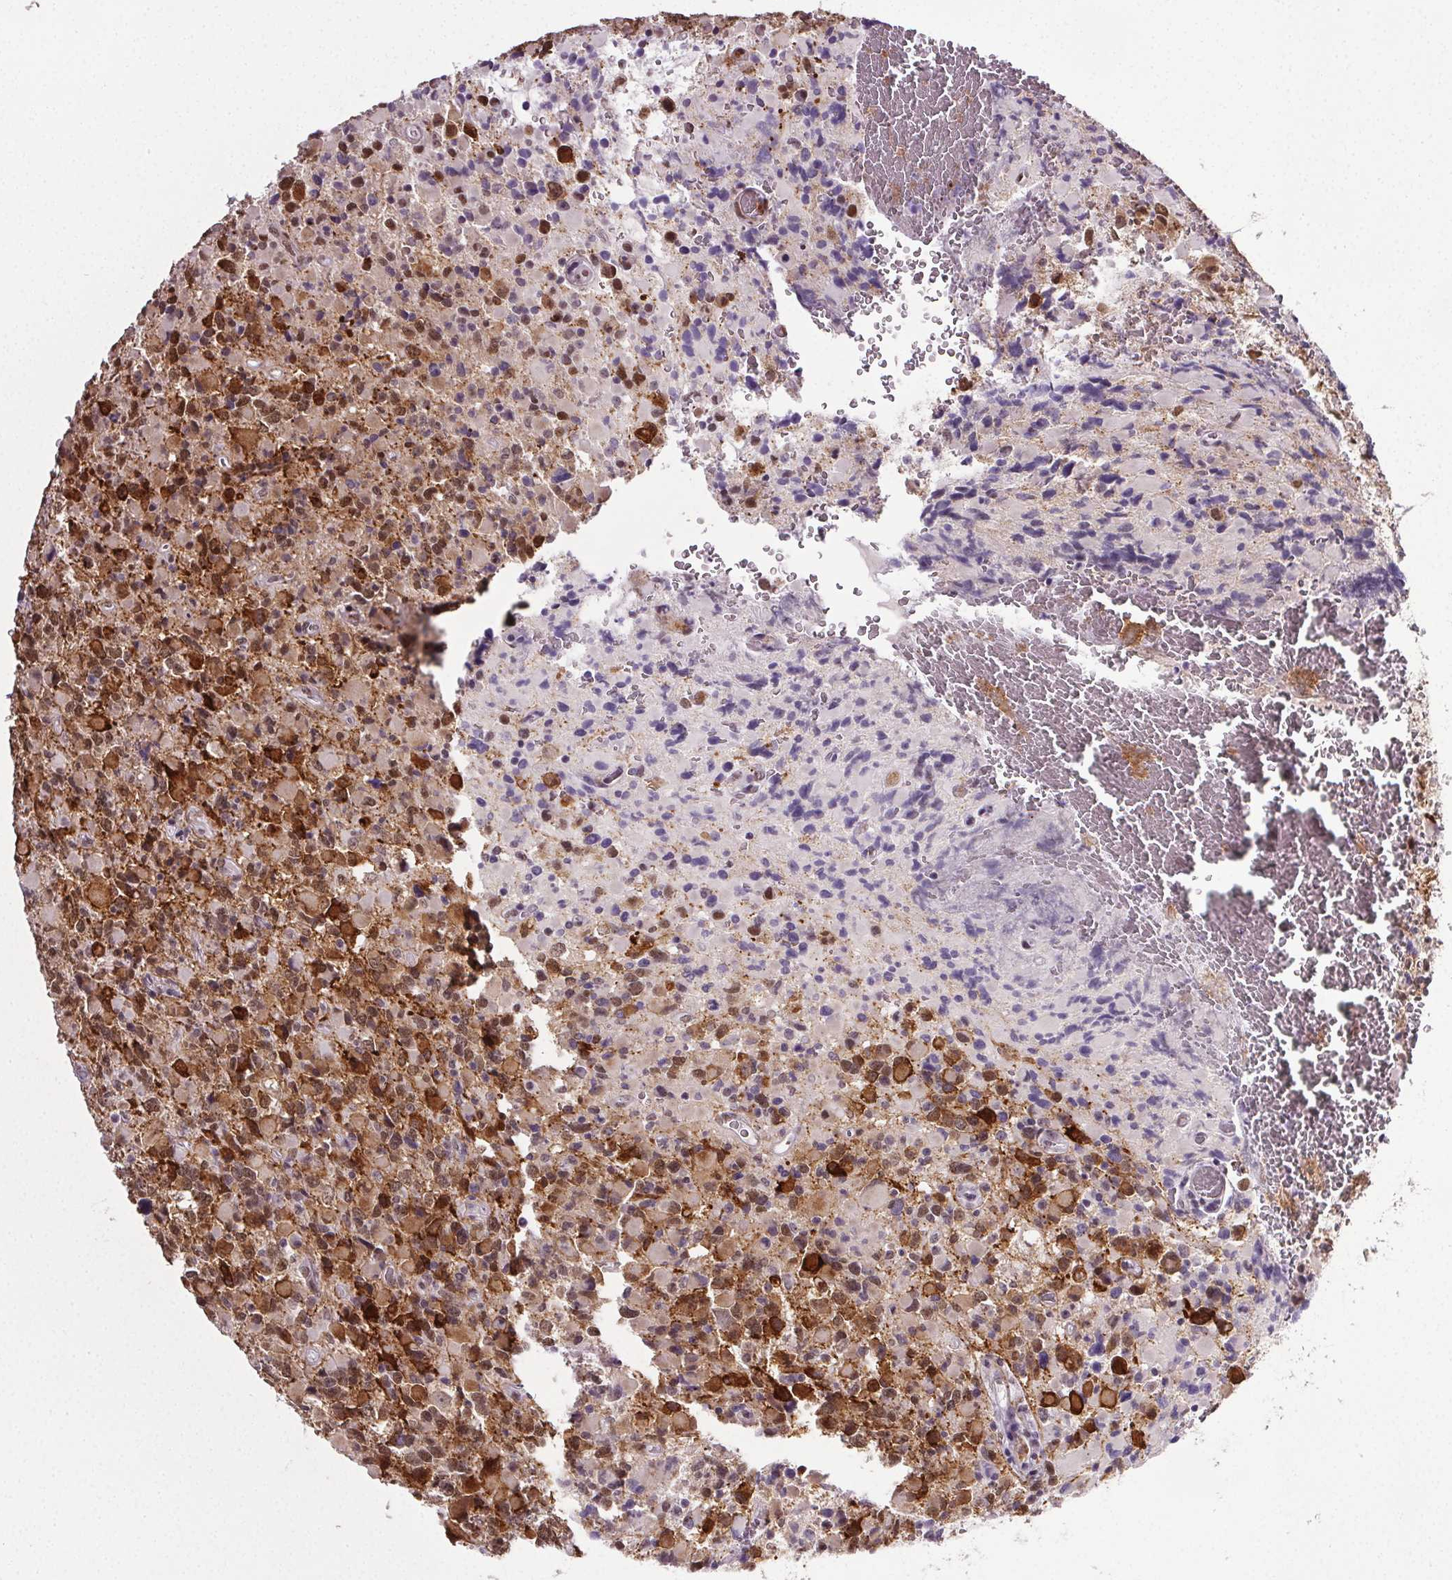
{"staining": {"intensity": "moderate", "quantity": "25%-75%", "location": "nuclear"}, "tissue": "glioma", "cell_type": "Tumor cells", "image_type": "cancer", "snomed": [{"axis": "morphology", "description": "Glioma, malignant, High grade"}, {"axis": "topography", "description": "Brain"}], "caption": "Human malignant glioma (high-grade) stained with a protein marker reveals moderate staining in tumor cells.", "gene": "GP6", "patient": {"sex": "female", "age": 40}}